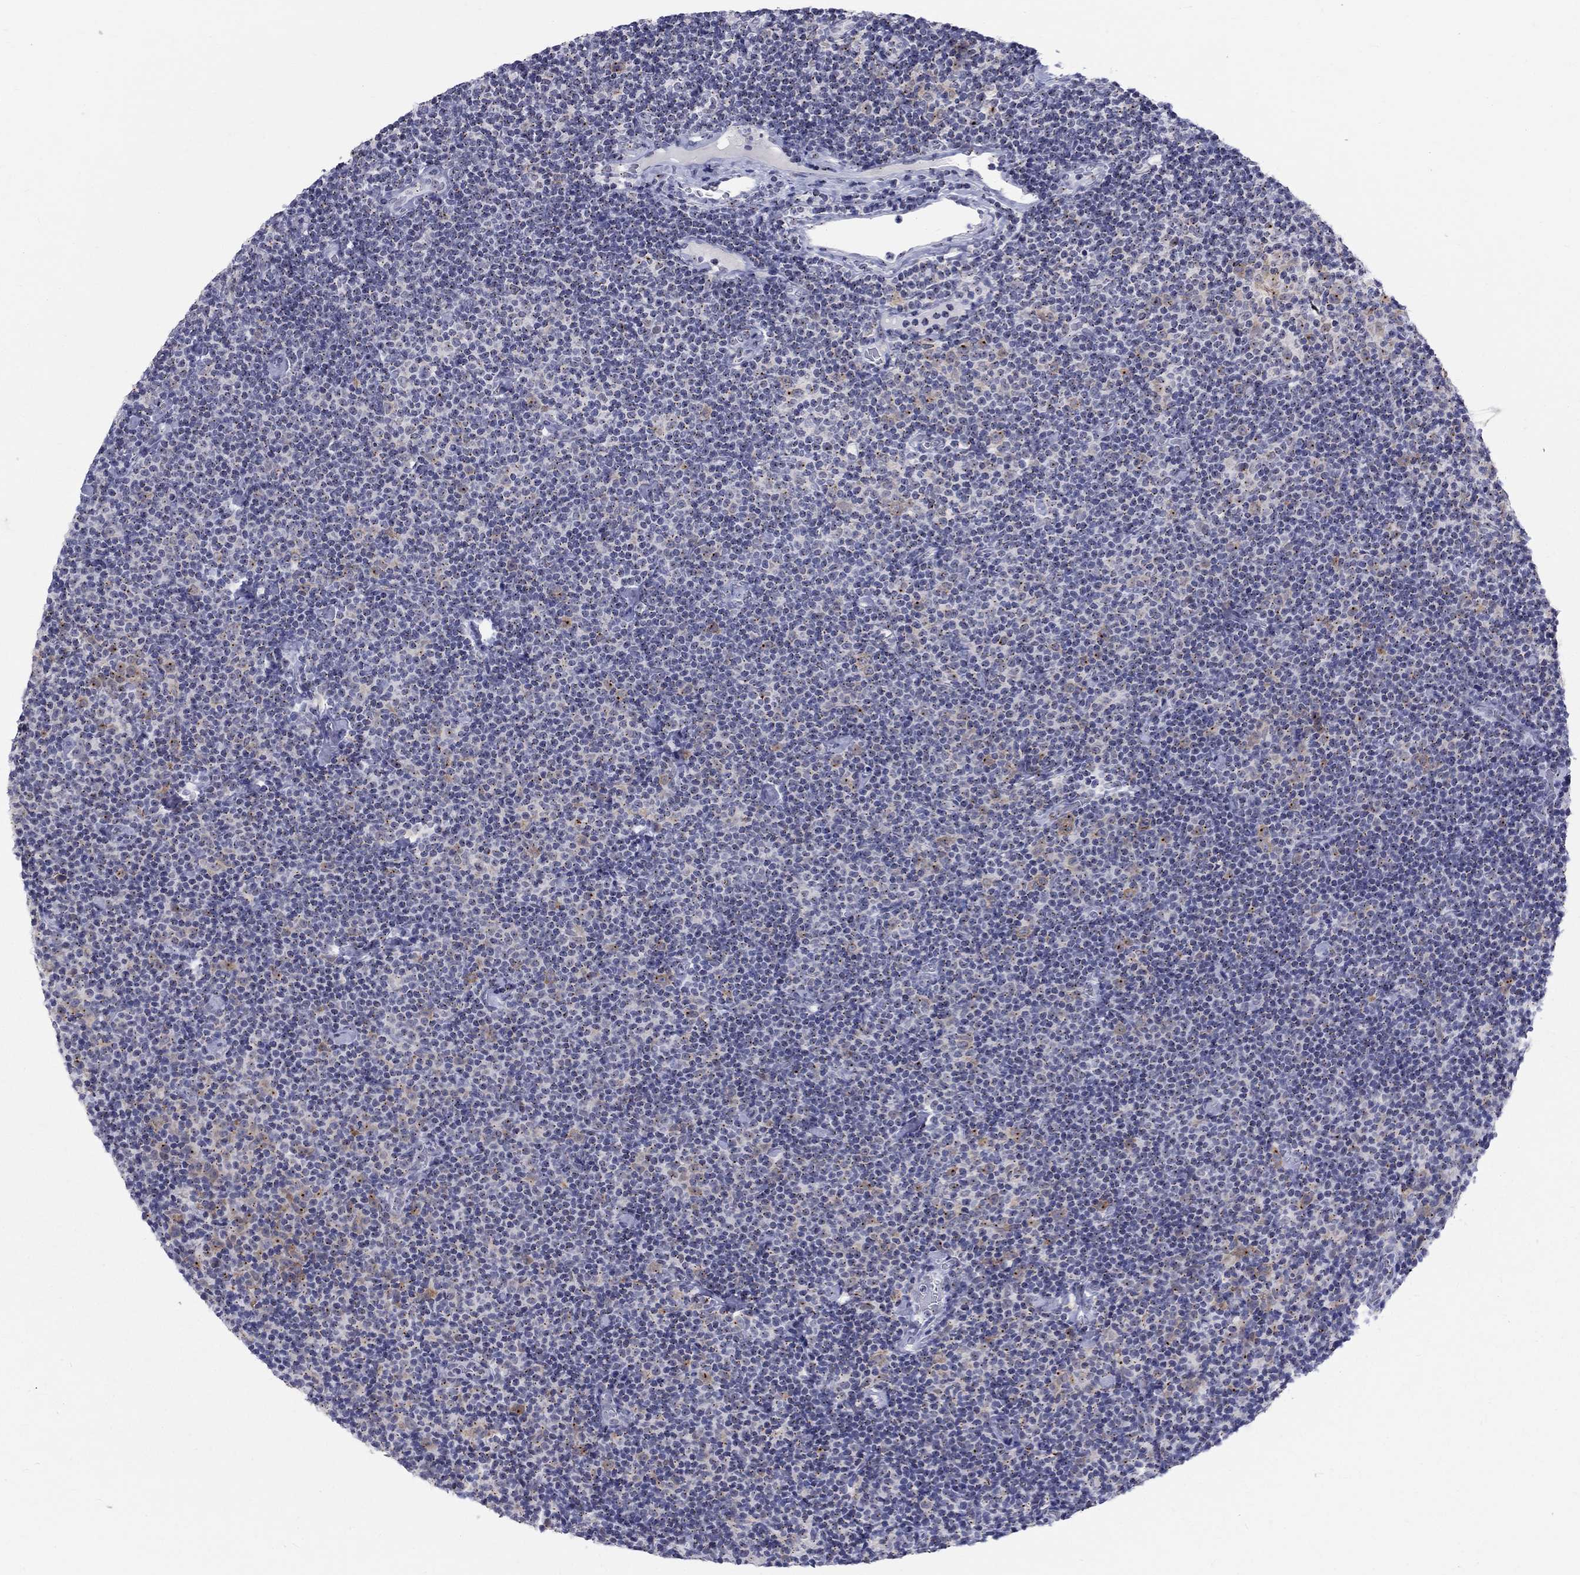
{"staining": {"intensity": "weak", "quantity": ">75%", "location": "cytoplasmic/membranous"}, "tissue": "lymphoma", "cell_type": "Tumor cells", "image_type": "cancer", "snomed": [{"axis": "morphology", "description": "Malignant lymphoma, non-Hodgkin's type, Low grade"}, {"axis": "topography", "description": "Lymph node"}], "caption": "Weak cytoplasmic/membranous protein positivity is appreciated in approximately >75% of tumor cells in lymphoma. The staining is performed using DAB (3,3'-diaminobenzidine) brown chromogen to label protein expression. The nuclei are counter-stained blue using hematoxylin.", "gene": "CEP43", "patient": {"sex": "male", "age": 81}}